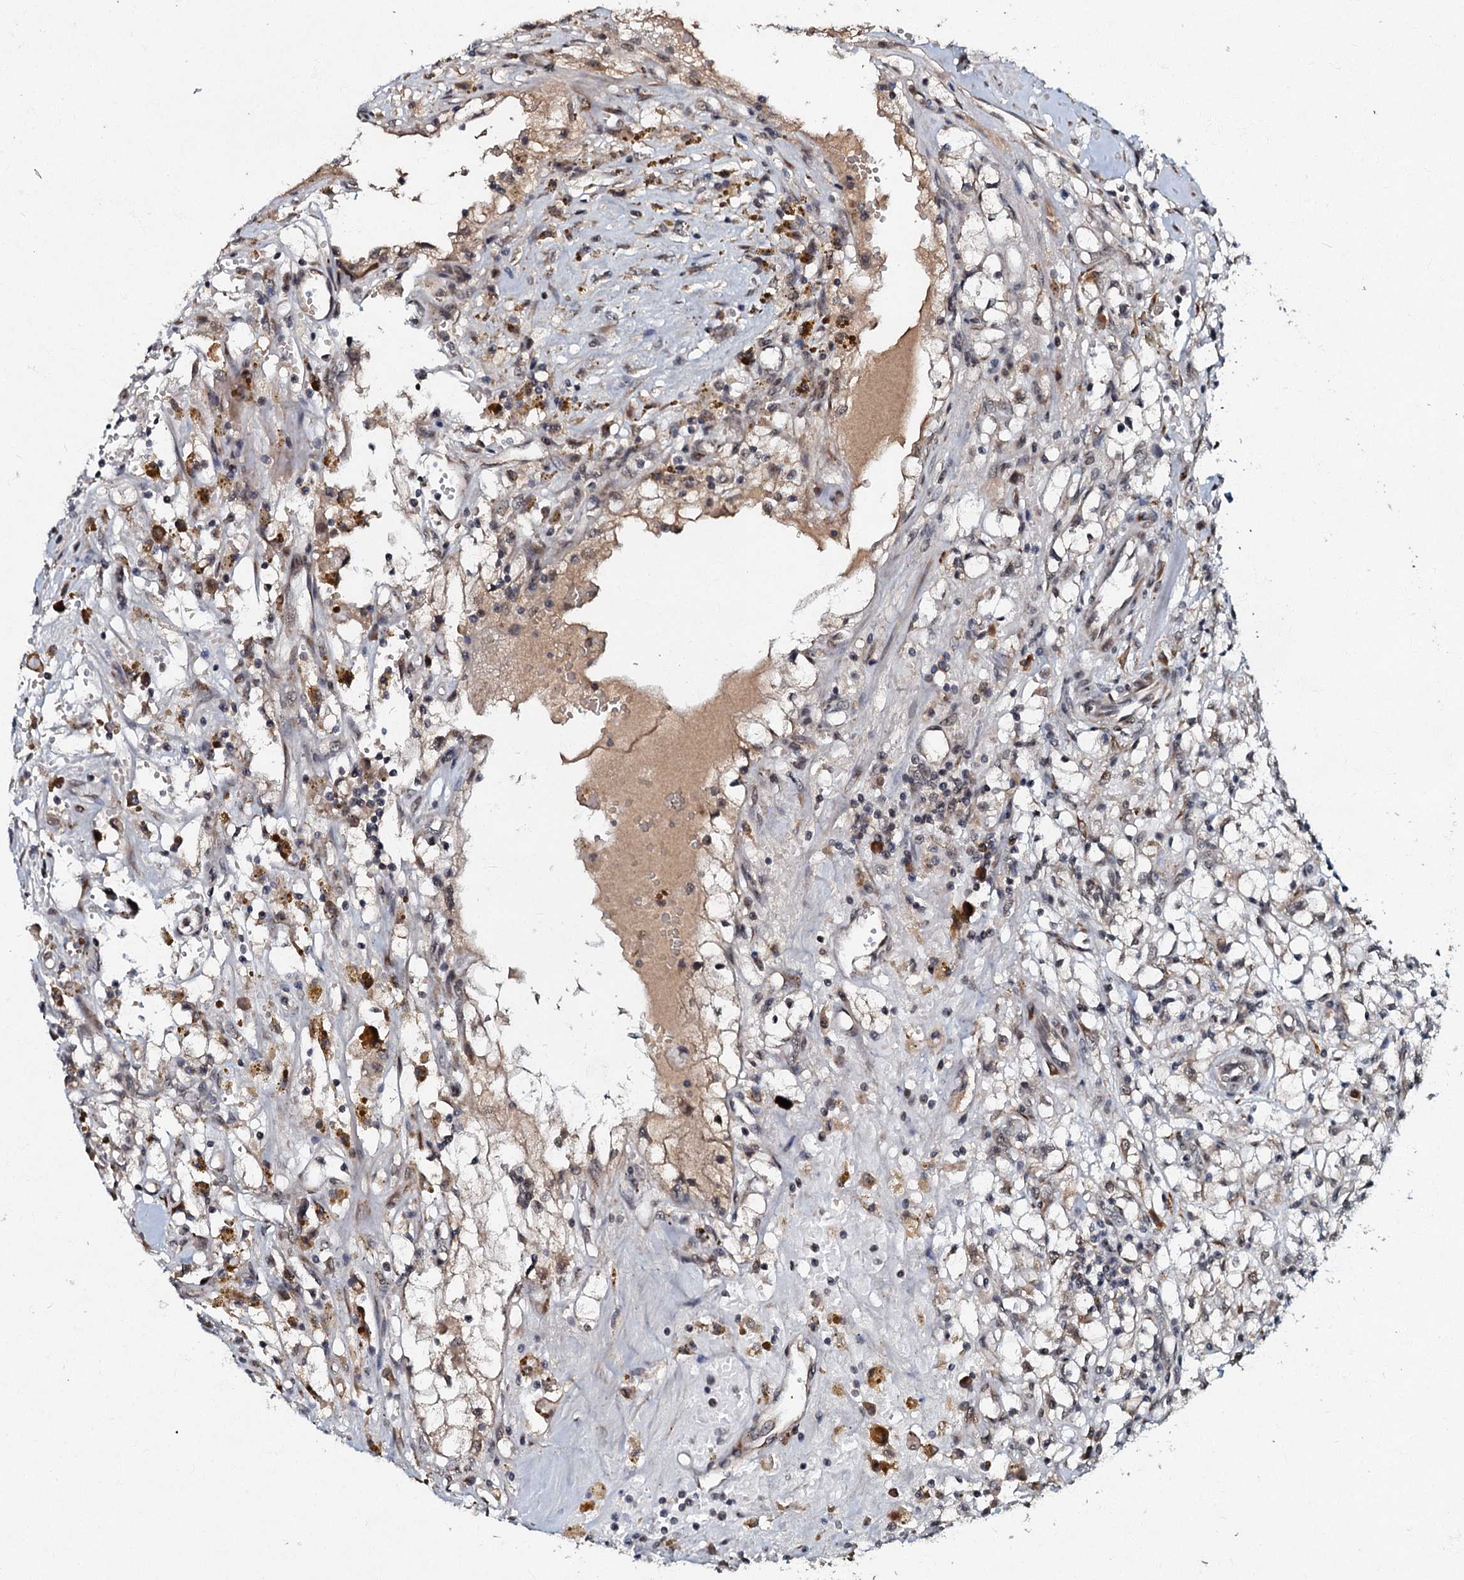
{"staining": {"intensity": "negative", "quantity": "none", "location": "none"}, "tissue": "renal cancer", "cell_type": "Tumor cells", "image_type": "cancer", "snomed": [{"axis": "morphology", "description": "Adenocarcinoma, NOS"}, {"axis": "topography", "description": "Kidney"}], "caption": "Immunohistochemical staining of renal adenocarcinoma shows no significant expression in tumor cells.", "gene": "C18orf32", "patient": {"sex": "male", "age": 56}}